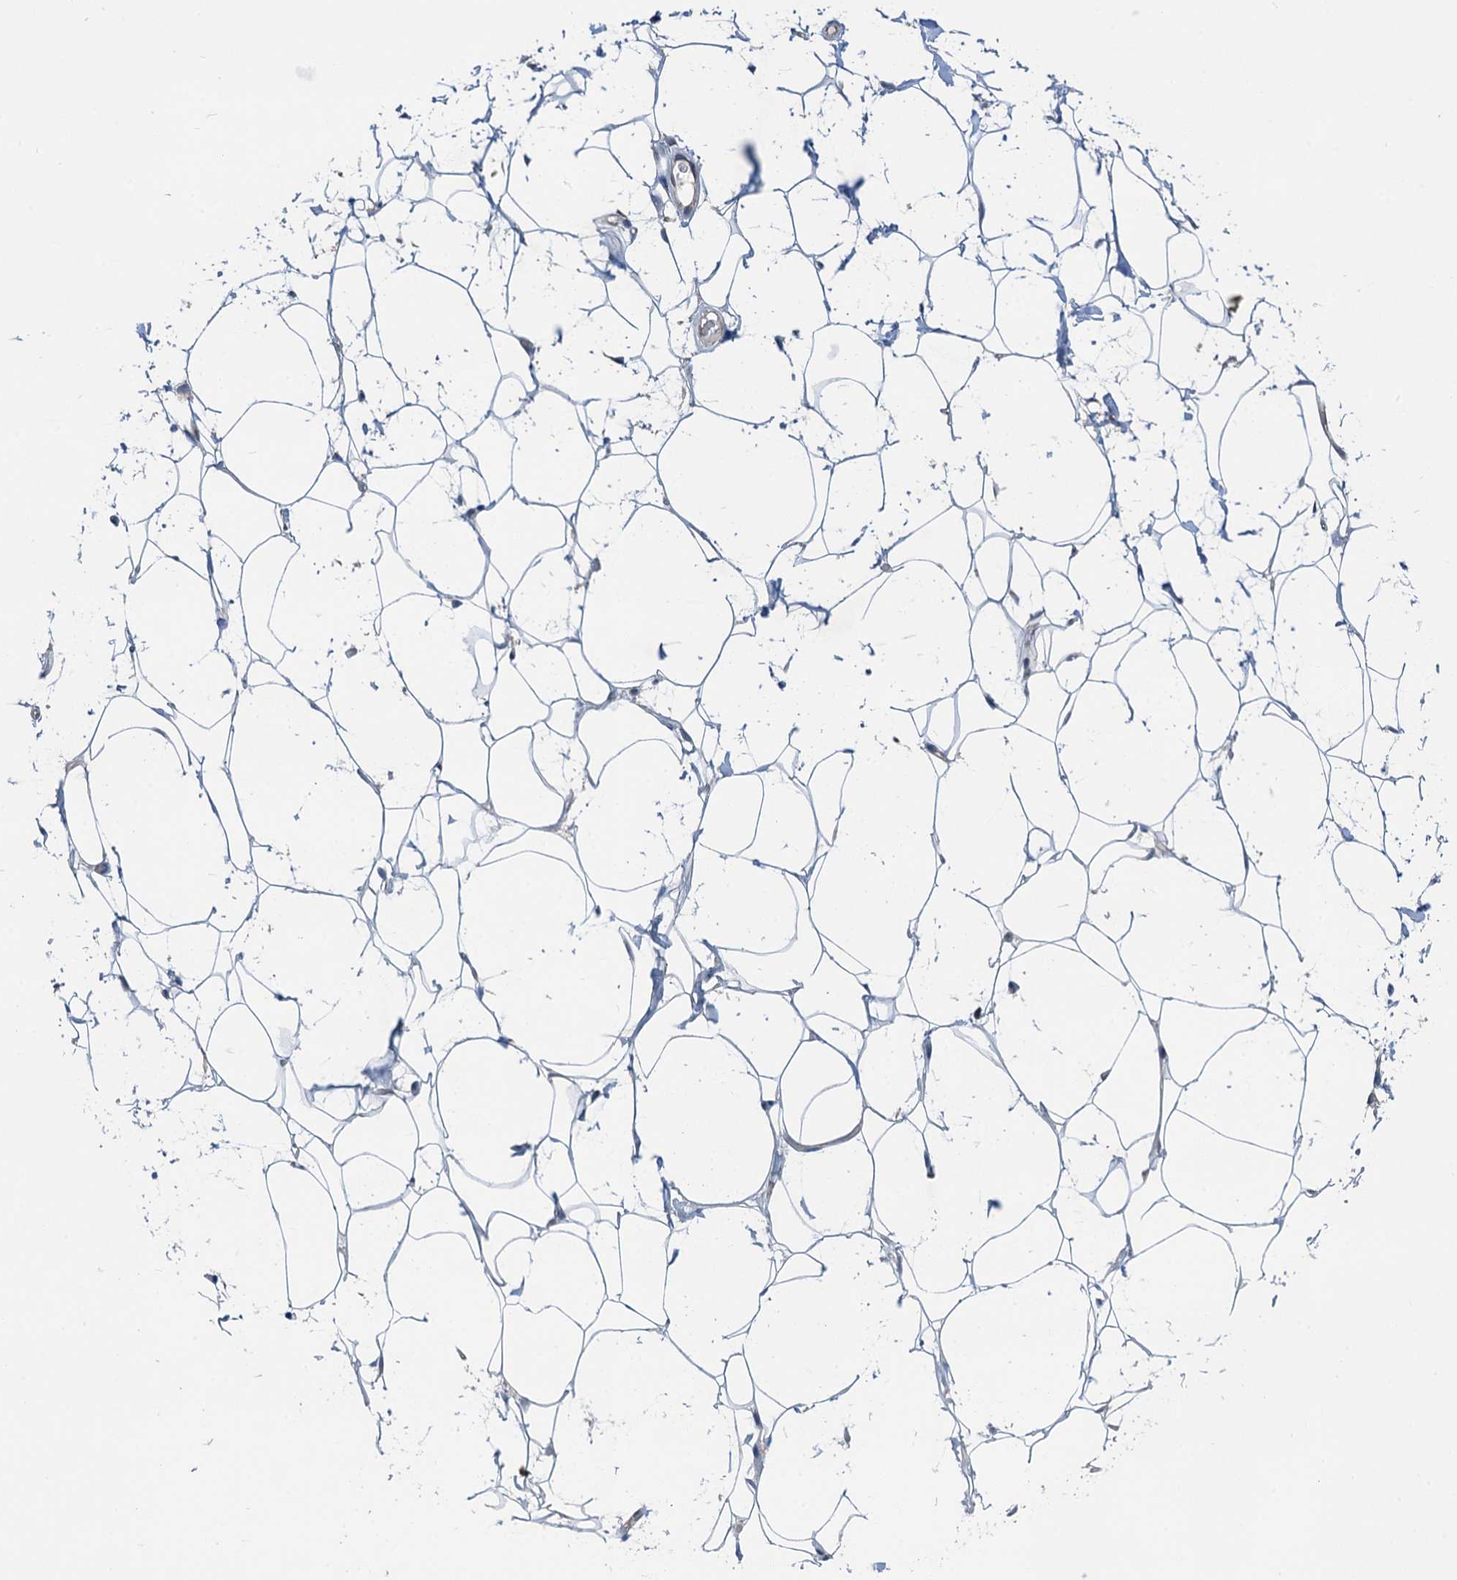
{"staining": {"intensity": "negative", "quantity": "none", "location": "none"}, "tissue": "adipose tissue", "cell_type": "Adipocytes", "image_type": "normal", "snomed": [{"axis": "morphology", "description": "Normal tissue, NOS"}, {"axis": "topography", "description": "Breast"}], "caption": "The photomicrograph shows no staining of adipocytes in benign adipose tissue. Brightfield microscopy of immunohistochemistry (IHC) stained with DAB (3,3'-diaminobenzidine) (brown) and hematoxylin (blue), captured at high magnification.", "gene": "ANKRD26", "patient": {"sex": "female", "age": 26}}